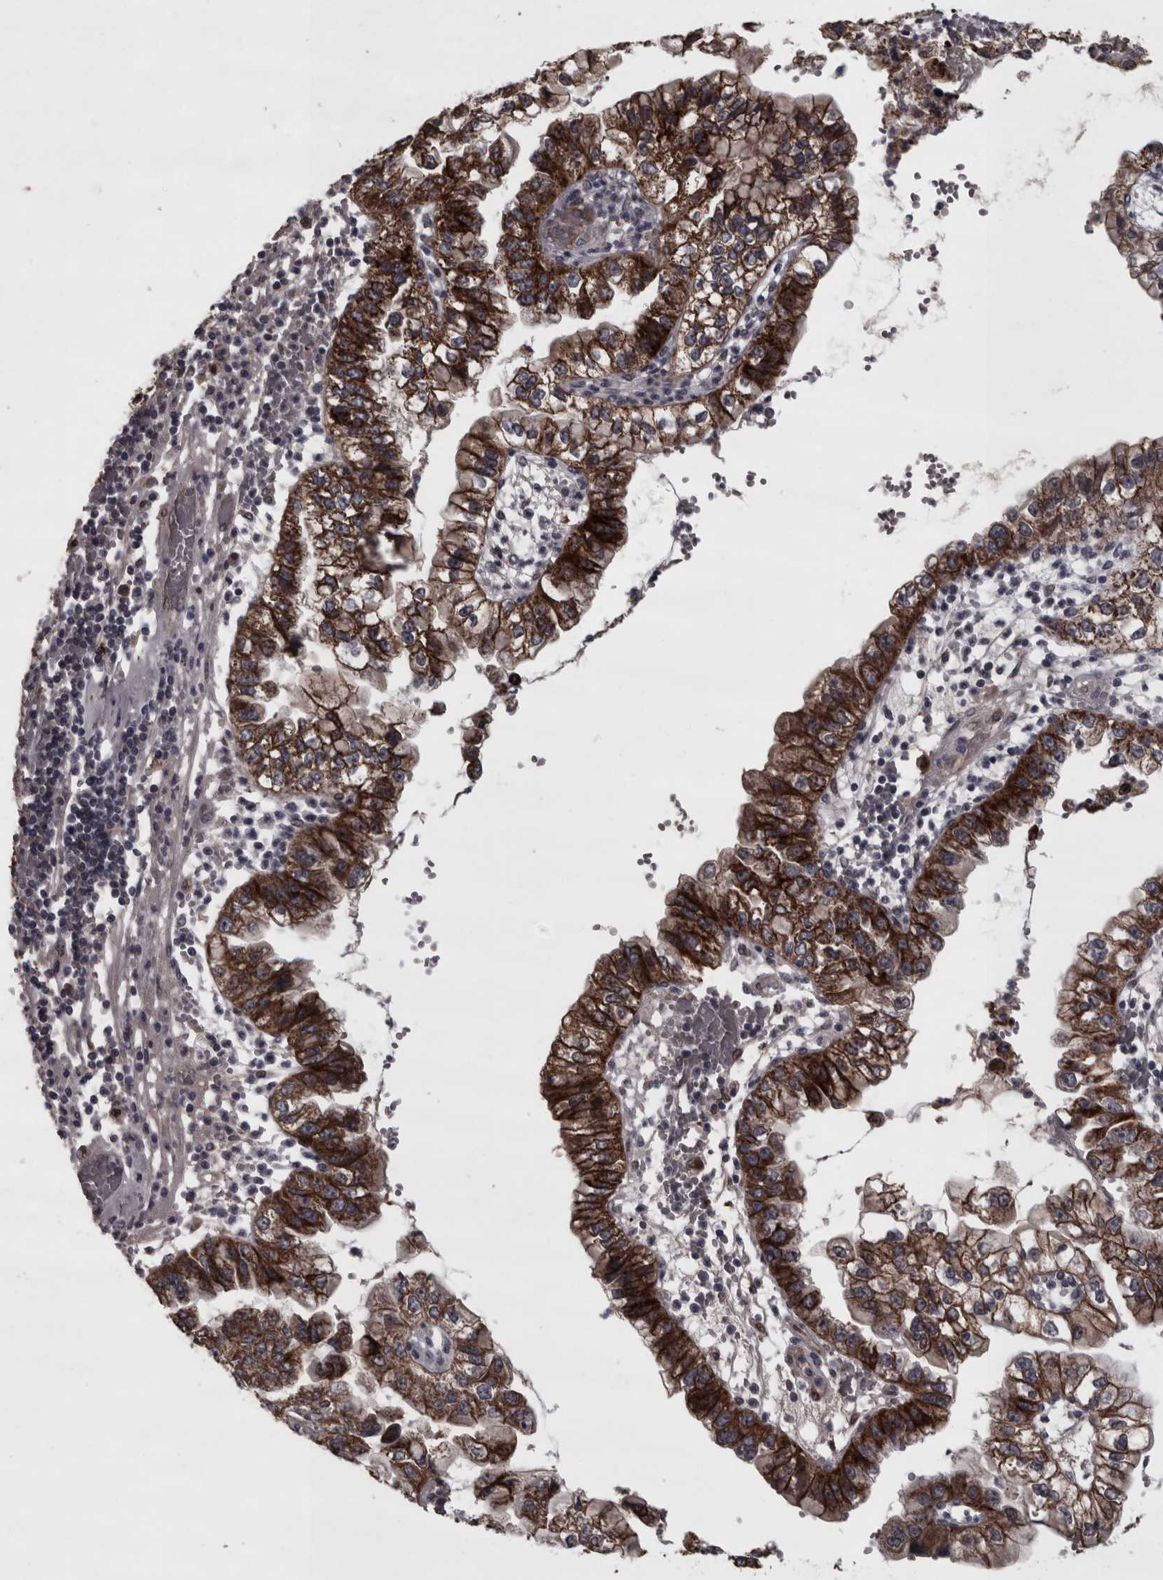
{"staining": {"intensity": "strong", "quantity": ">75%", "location": "cytoplasmic/membranous"}, "tissue": "liver cancer", "cell_type": "Tumor cells", "image_type": "cancer", "snomed": [{"axis": "morphology", "description": "Cholangiocarcinoma"}, {"axis": "topography", "description": "Liver"}], "caption": "Tumor cells display high levels of strong cytoplasmic/membranous staining in about >75% of cells in liver cancer (cholangiocarcinoma).", "gene": "PCDH17", "patient": {"sex": "female", "age": 79}}